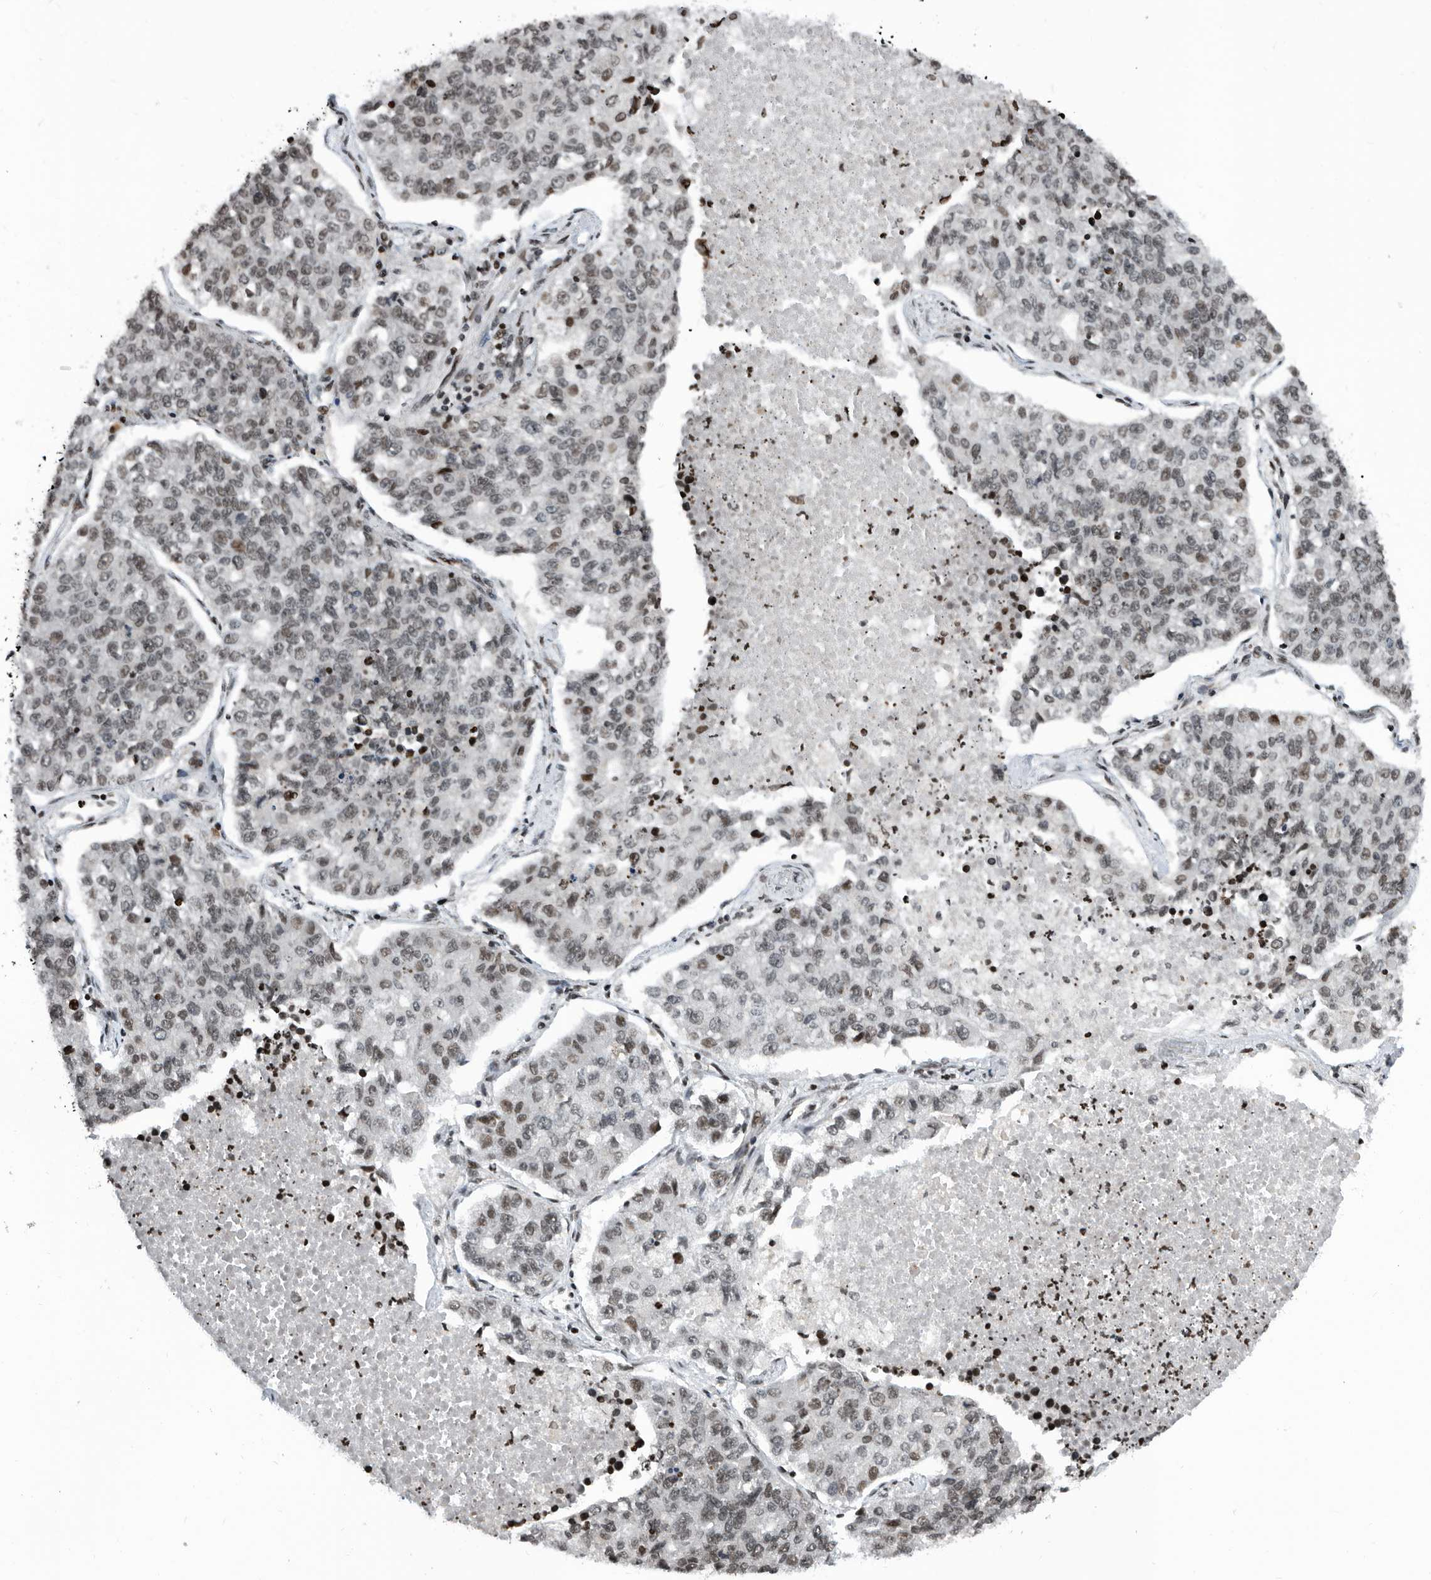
{"staining": {"intensity": "weak", "quantity": ">75%", "location": "nuclear"}, "tissue": "lung cancer", "cell_type": "Tumor cells", "image_type": "cancer", "snomed": [{"axis": "morphology", "description": "Adenocarcinoma, NOS"}, {"axis": "topography", "description": "Lung"}], "caption": "High-power microscopy captured an immunohistochemistry (IHC) histopathology image of lung adenocarcinoma, revealing weak nuclear expression in approximately >75% of tumor cells.", "gene": "SNRNP48", "patient": {"sex": "male", "age": 49}}